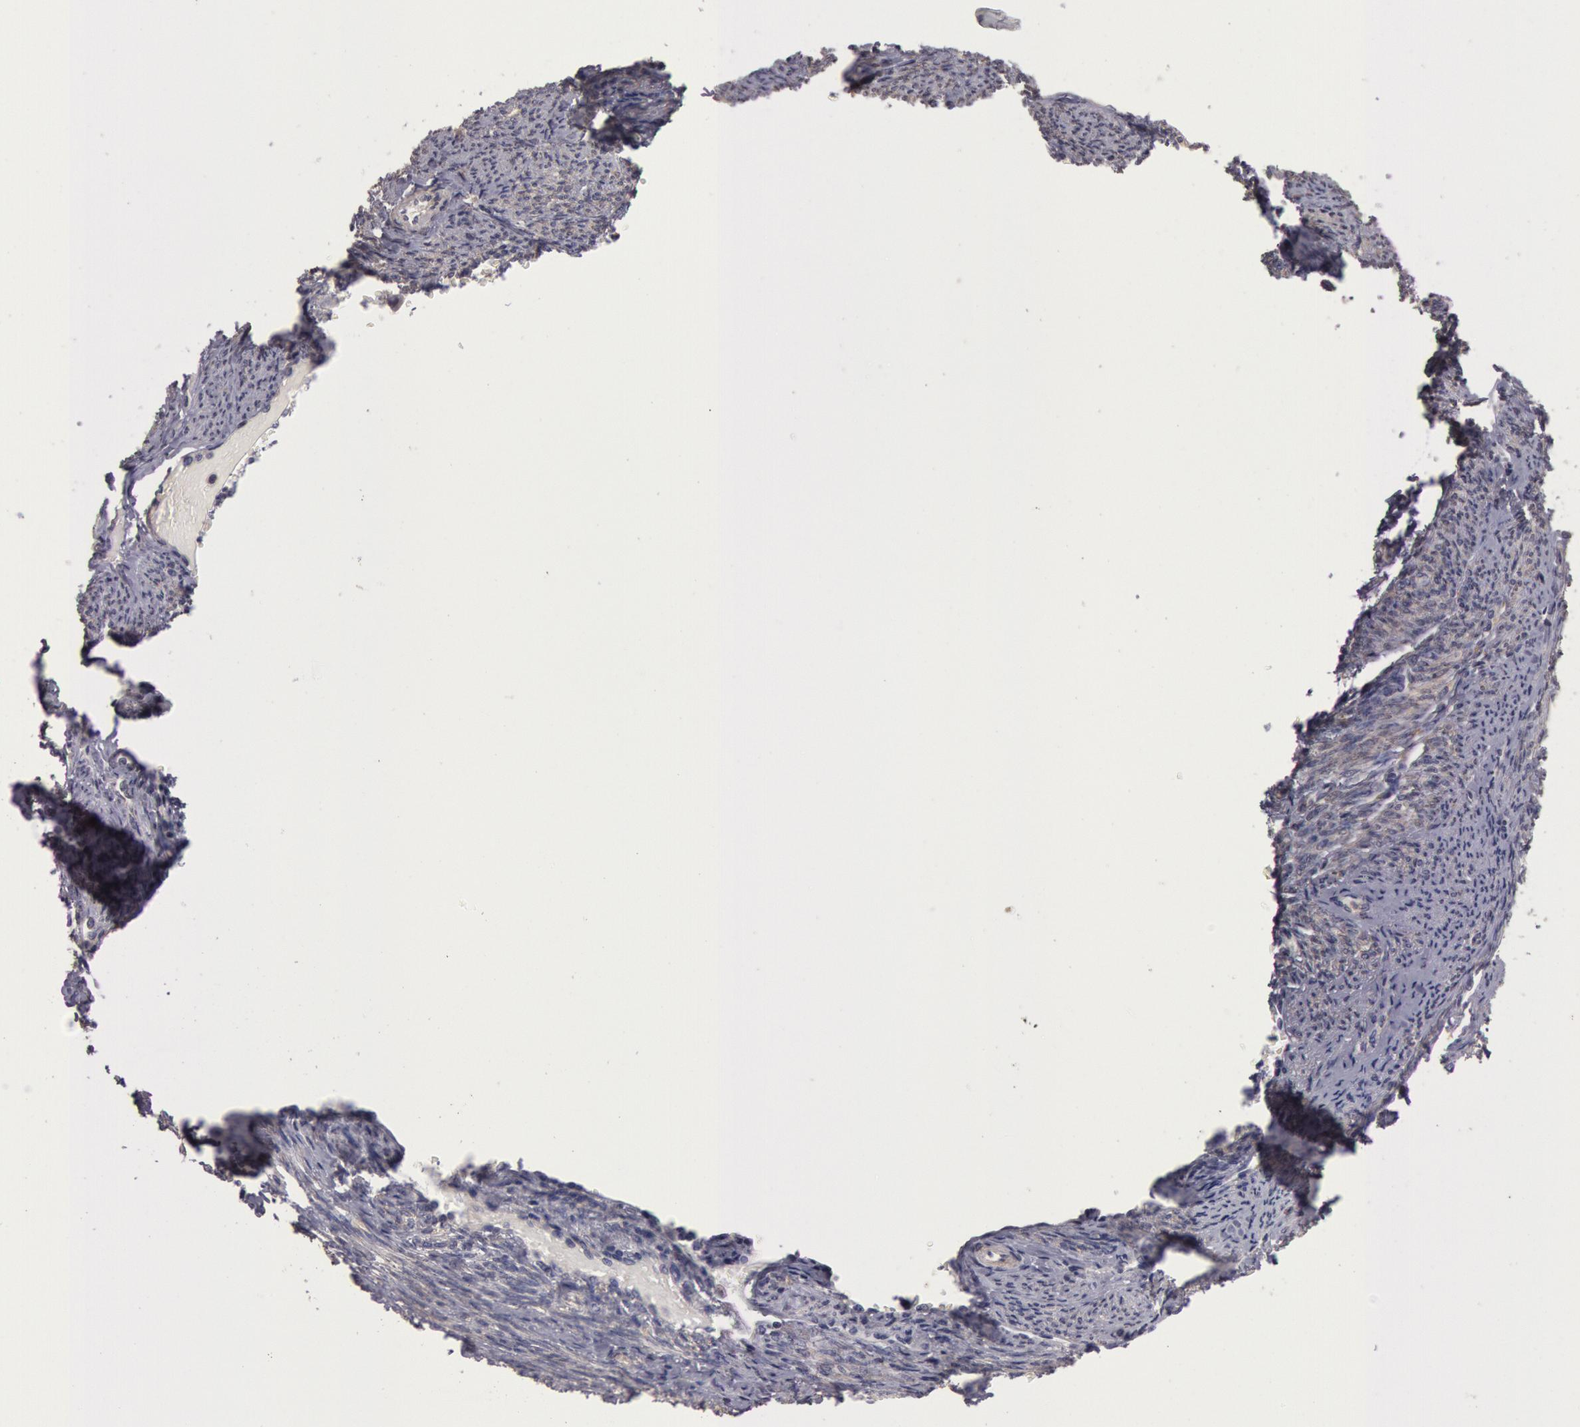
{"staining": {"intensity": "negative", "quantity": "none", "location": "none"}, "tissue": "endometrial cancer", "cell_type": "Tumor cells", "image_type": "cancer", "snomed": [{"axis": "morphology", "description": "Adenocarcinoma, NOS"}, {"axis": "topography", "description": "Endometrium"}], "caption": "Immunohistochemistry image of adenocarcinoma (endometrial) stained for a protein (brown), which reveals no positivity in tumor cells. (IHC, brightfield microscopy, high magnification).", "gene": "NMT2", "patient": {"sex": "female", "age": 79}}